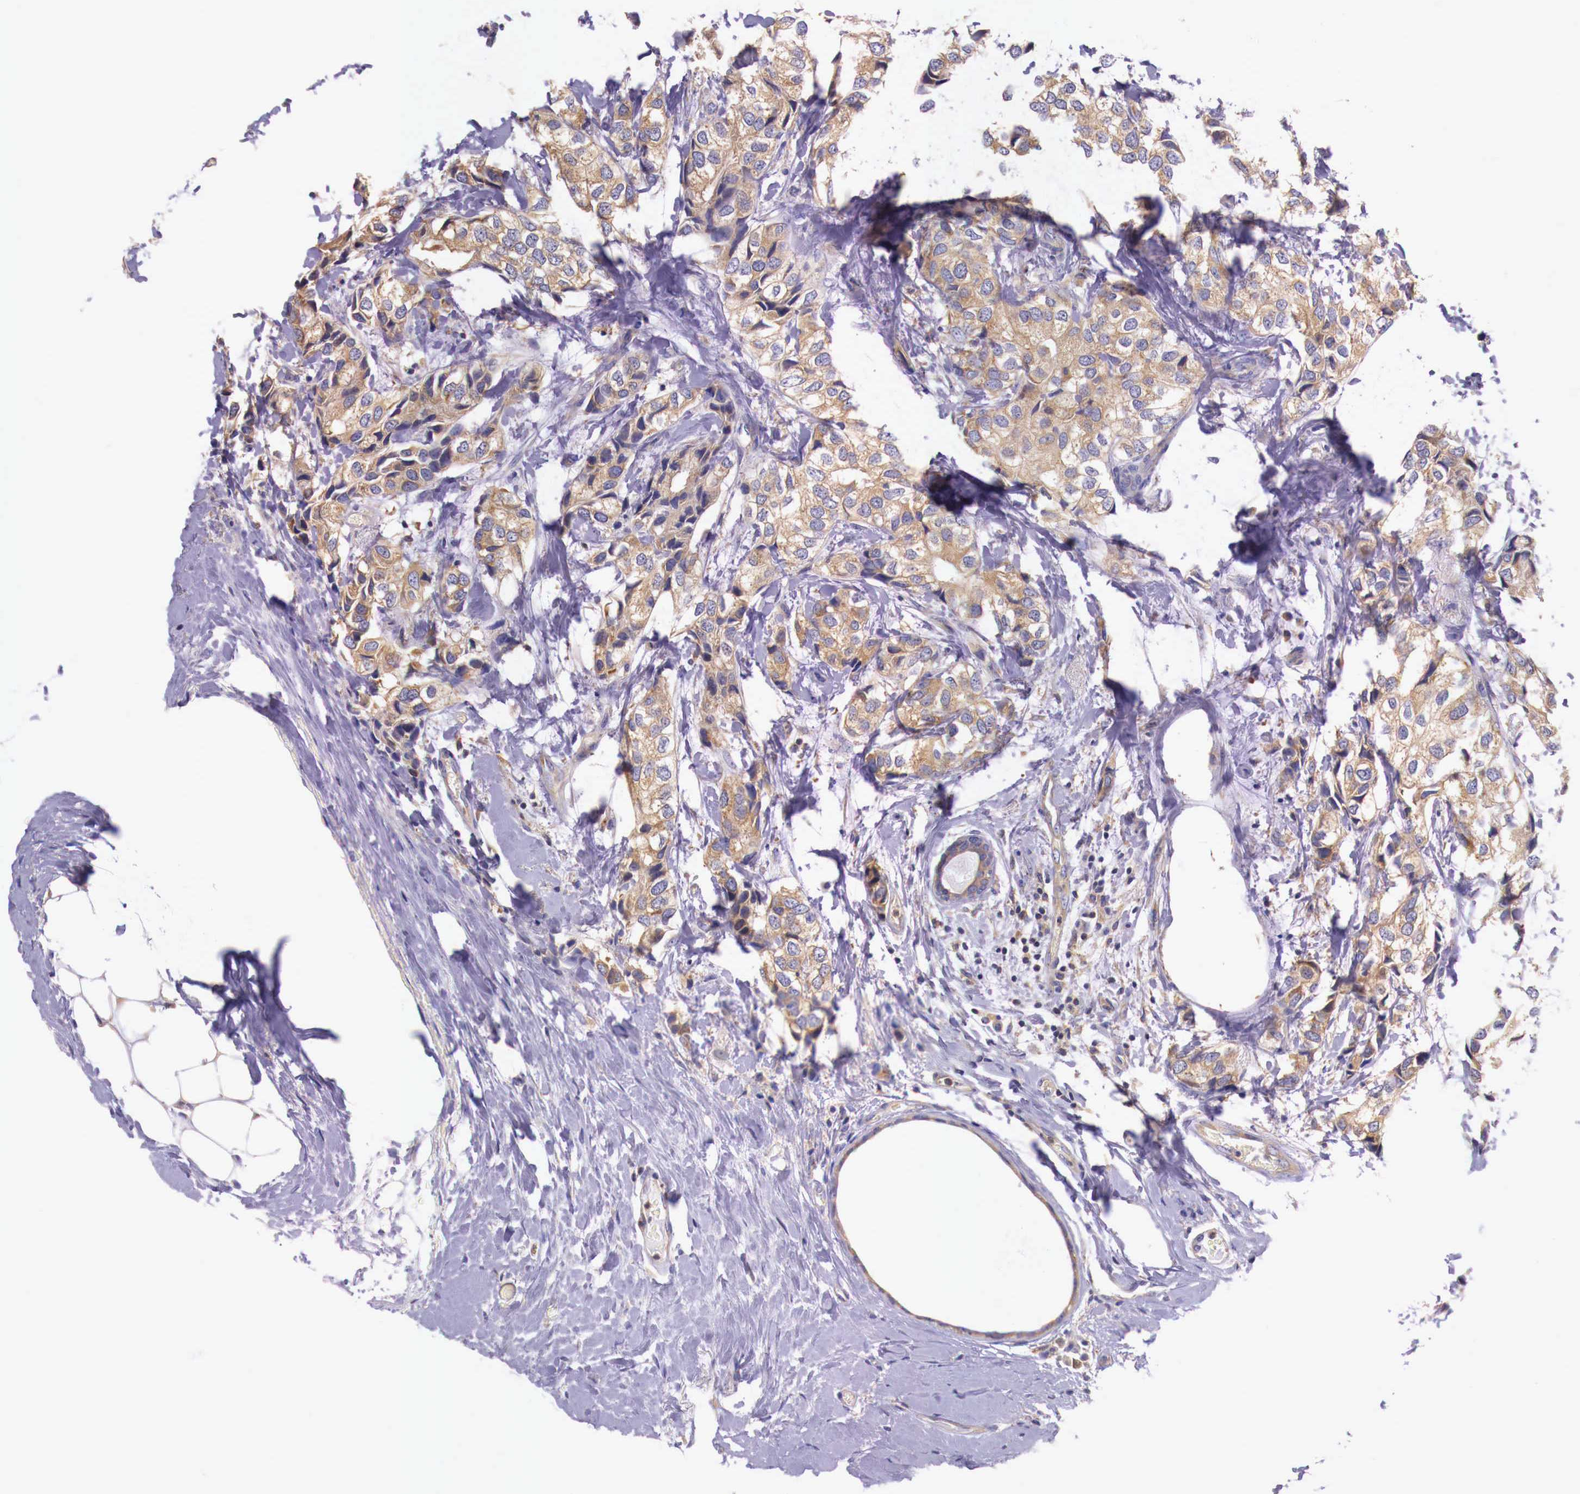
{"staining": {"intensity": "moderate", "quantity": ">75%", "location": "cytoplasmic/membranous"}, "tissue": "breast cancer", "cell_type": "Tumor cells", "image_type": "cancer", "snomed": [{"axis": "morphology", "description": "Duct carcinoma"}, {"axis": "topography", "description": "Breast"}], "caption": "Infiltrating ductal carcinoma (breast) stained with a brown dye demonstrates moderate cytoplasmic/membranous positive staining in about >75% of tumor cells.", "gene": "GRIPAP1", "patient": {"sex": "female", "age": 68}}